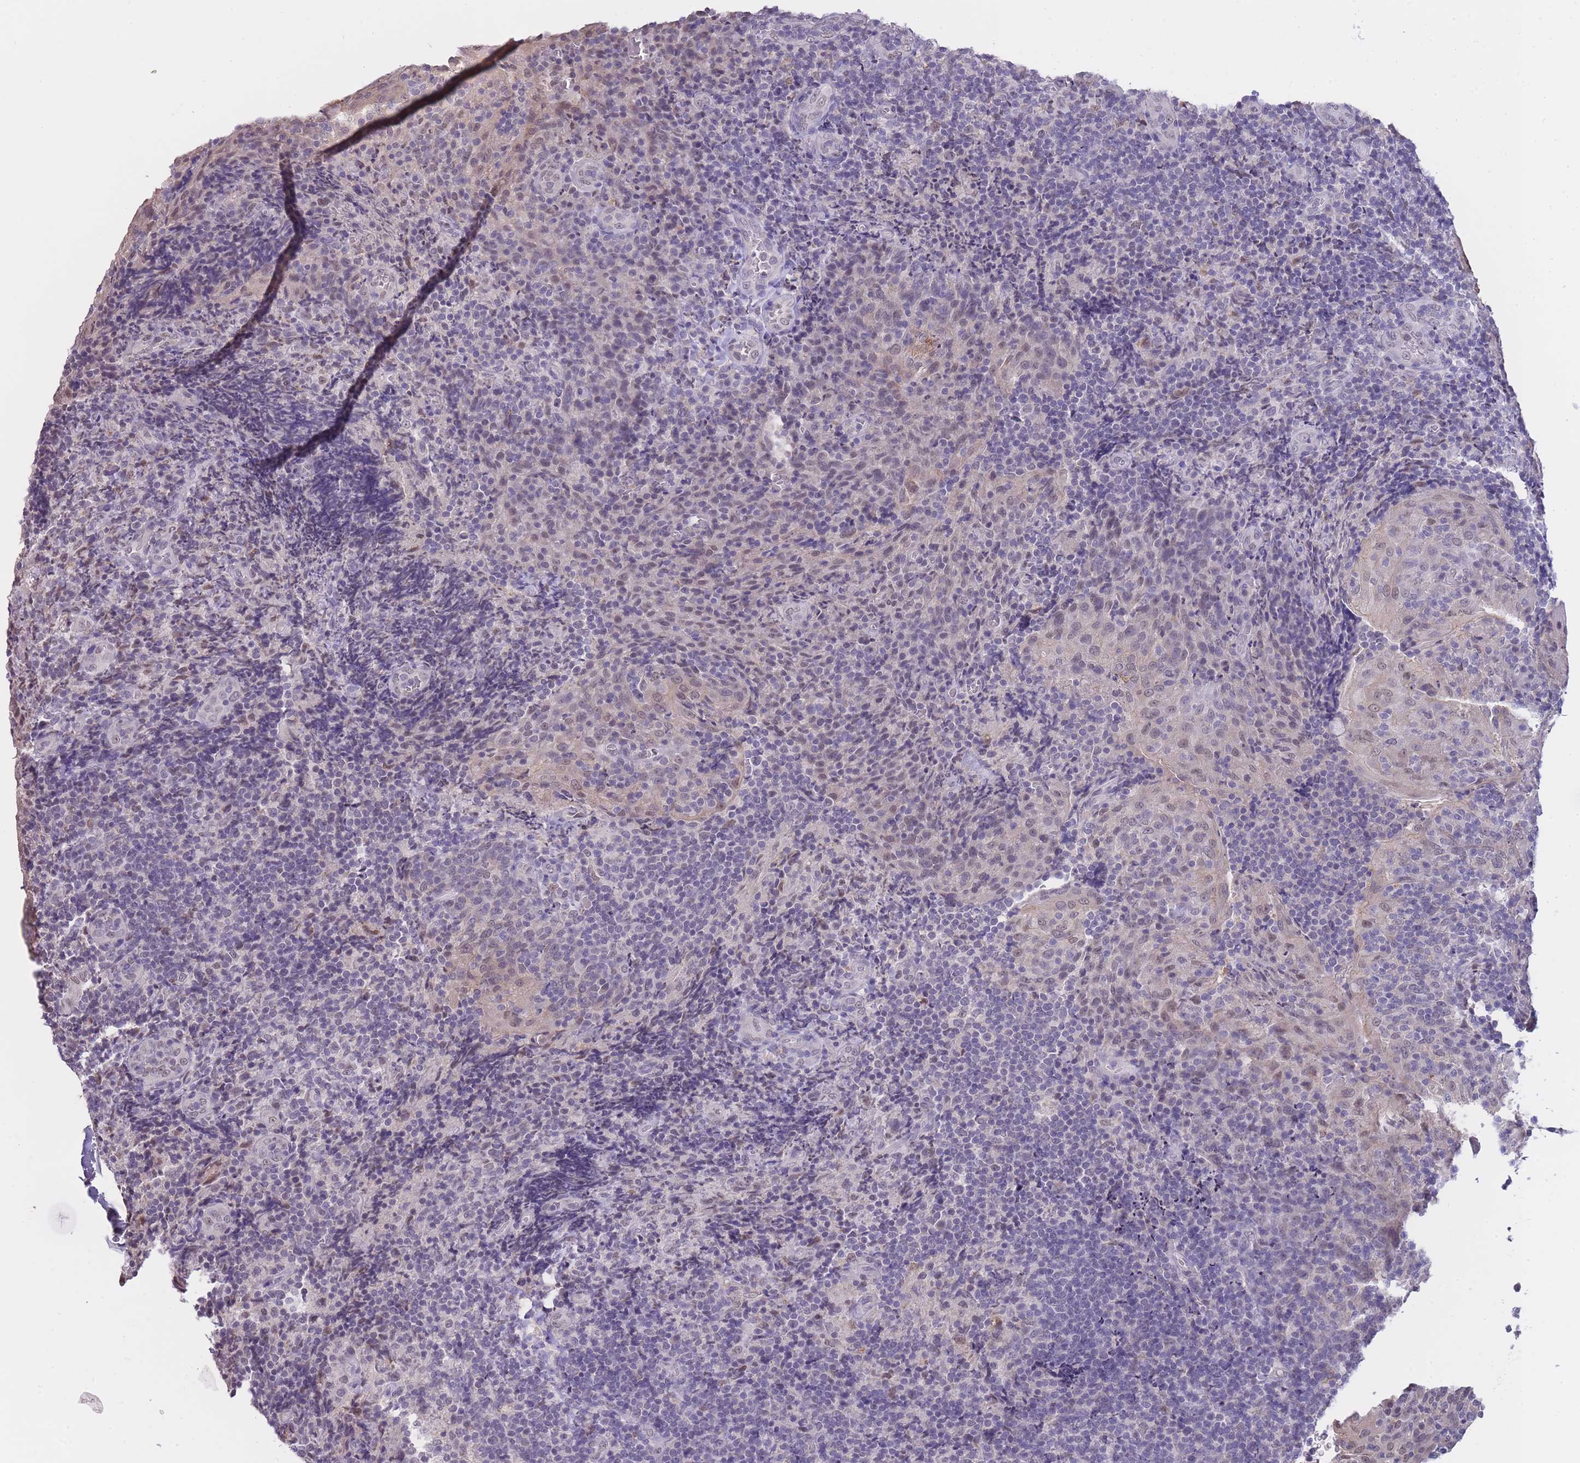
{"staining": {"intensity": "weak", "quantity": "<25%", "location": "nuclear"}, "tissue": "tonsil", "cell_type": "Germinal center cells", "image_type": "normal", "snomed": [{"axis": "morphology", "description": "Normal tissue, NOS"}, {"axis": "topography", "description": "Tonsil"}], "caption": "A high-resolution micrograph shows IHC staining of normal tonsil, which demonstrates no significant staining in germinal center cells.", "gene": "GOLGA6L1", "patient": {"sex": "male", "age": 17}}